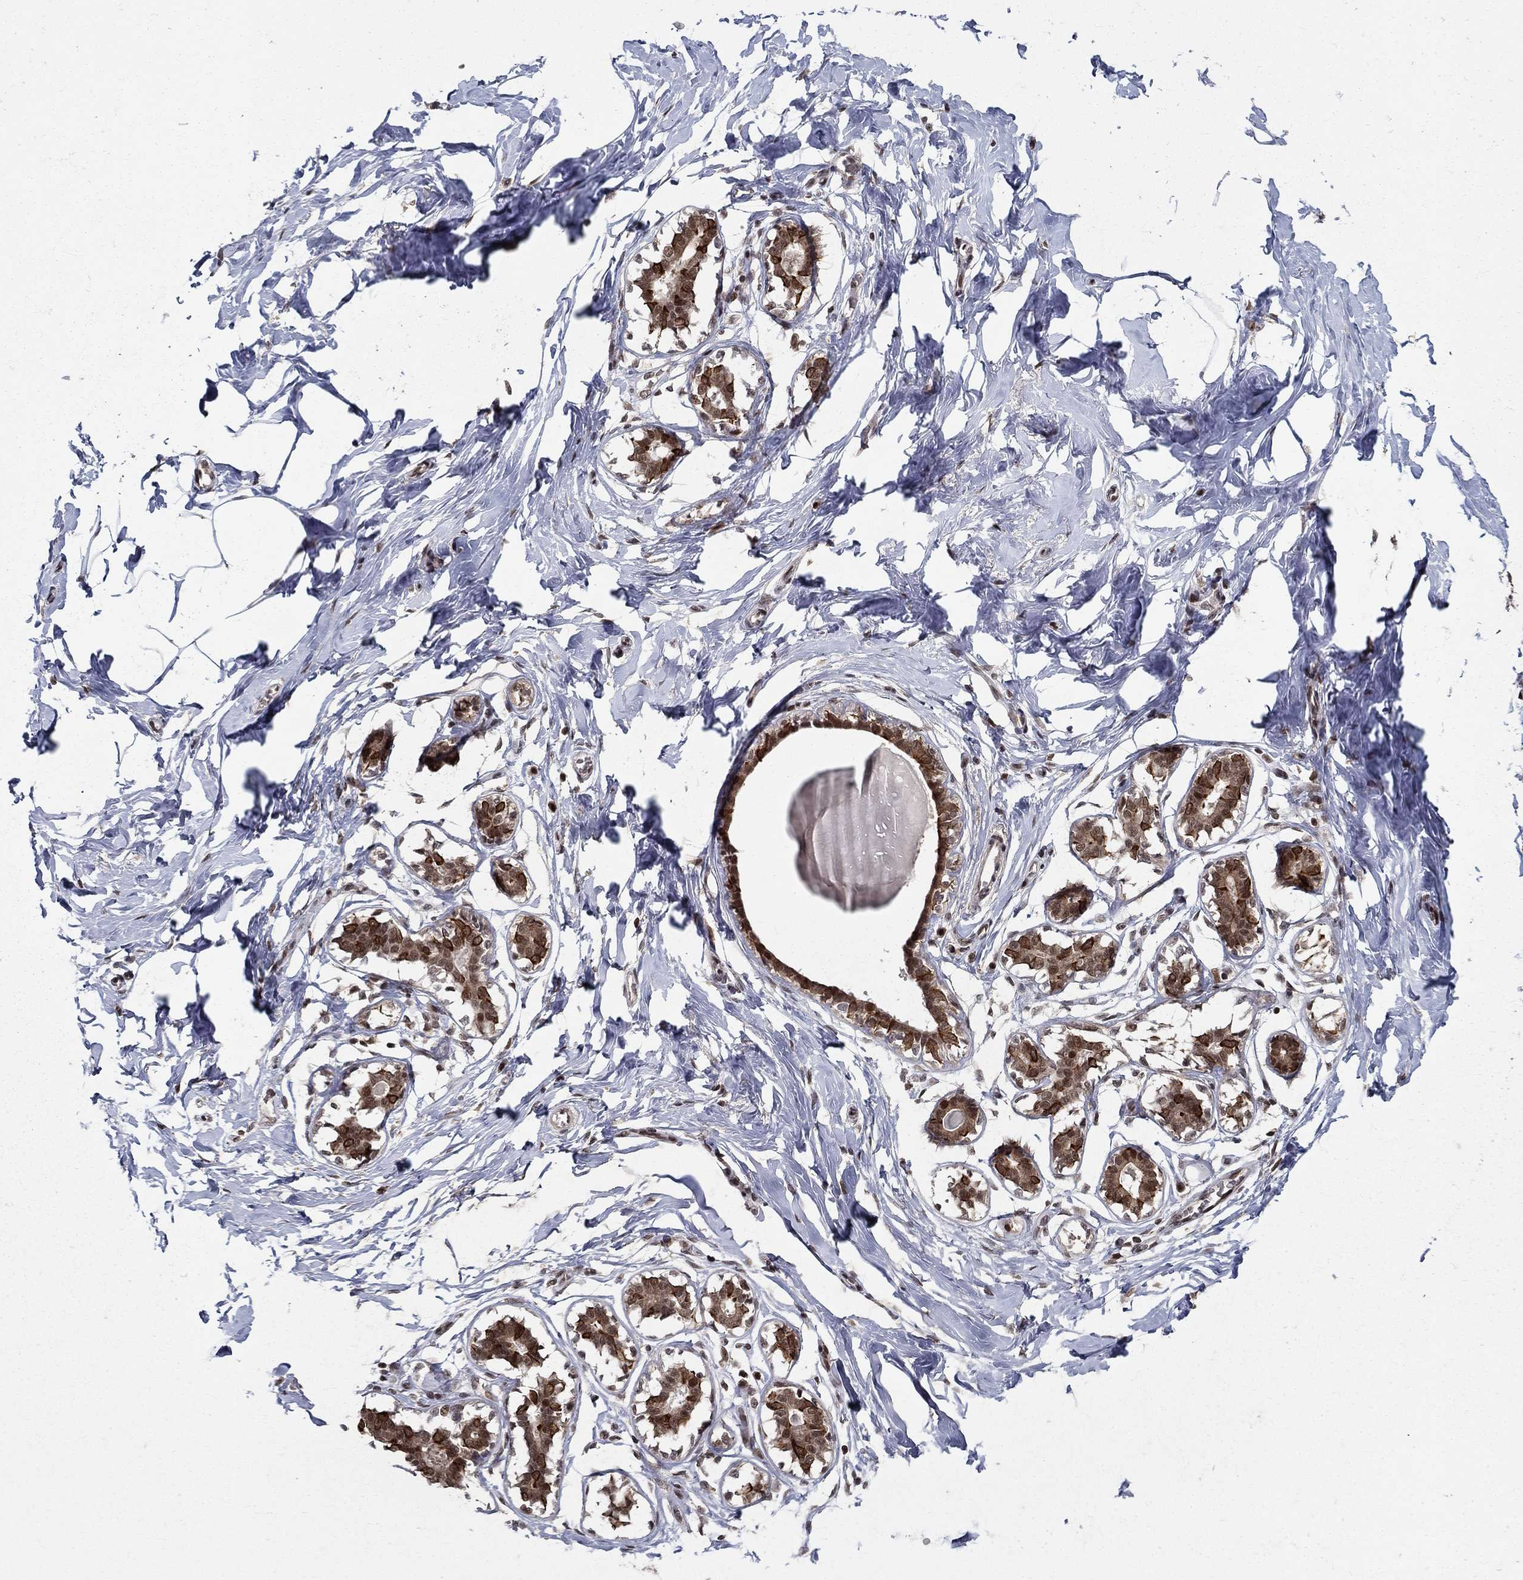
{"staining": {"intensity": "negative", "quantity": "none", "location": "none"}, "tissue": "breast", "cell_type": "Adipocytes", "image_type": "normal", "snomed": [{"axis": "morphology", "description": "Normal tissue, NOS"}, {"axis": "morphology", "description": "Lobular carcinoma, in situ"}, {"axis": "topography", "description": "Breast"}], "caption": "This is an IHC histopathology image of benign human breast. There is no positivity in adipocytes.", "gene": "CDCA7L", "patient": {"sex": "female", "age": 35}}